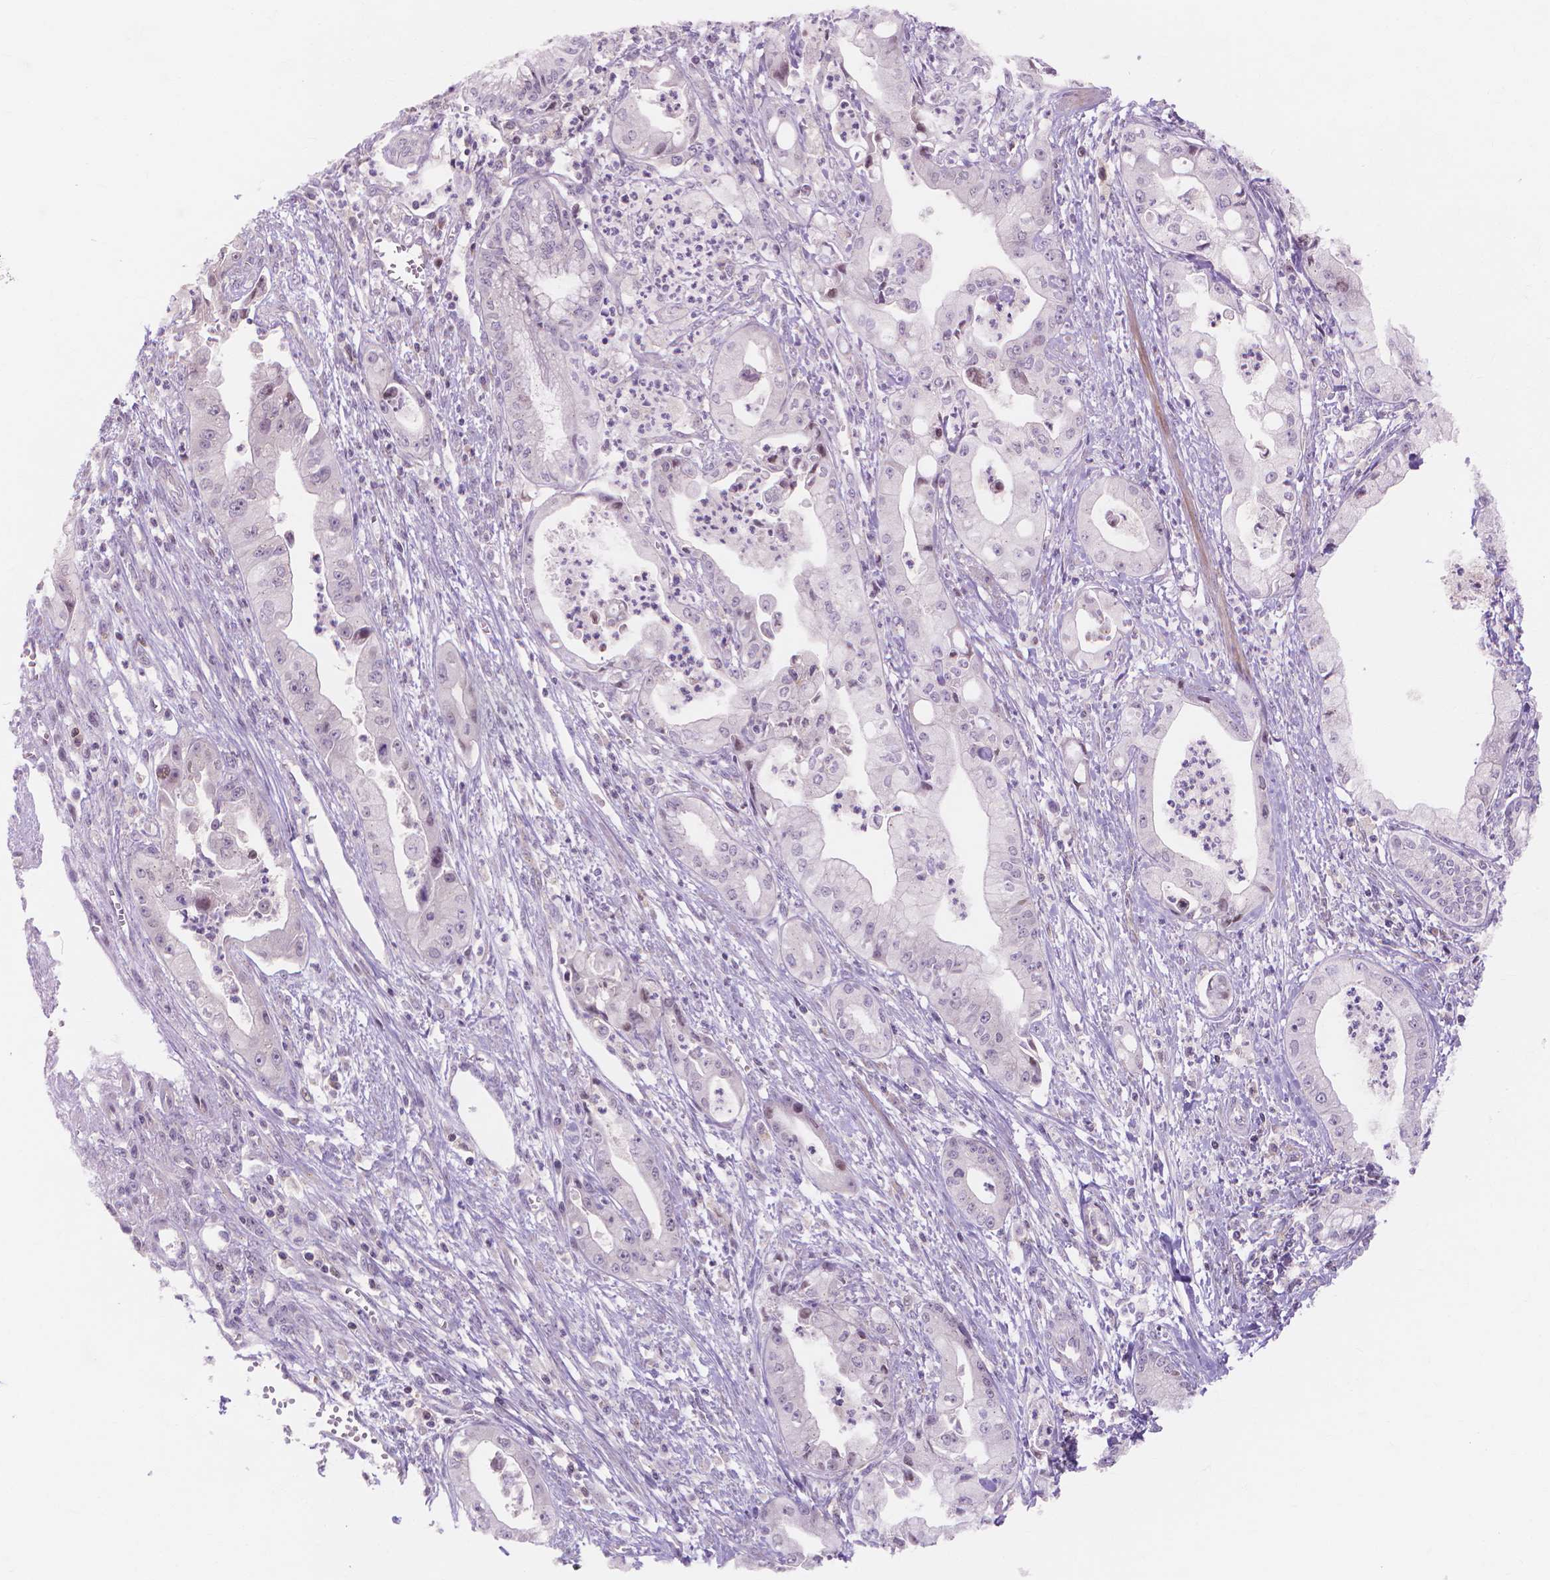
{"staining": {"intensity": "negative", "quantity": "none", "location": "none"}, "tissue": "pancreatic cancer", "cell_type": "Tumor cells", "image_type": "cancer", "snomed": [{"axis": "morphology", "description": "Adenocarcinoma, NOS"}, {"axis": "topography", "description": "Pancreas"}], "caption": "There is no significant expression in tumor cells of pancreatic cancer.", "gene": "PRDM13", "patient": {"sex": "female", "age": 65}}